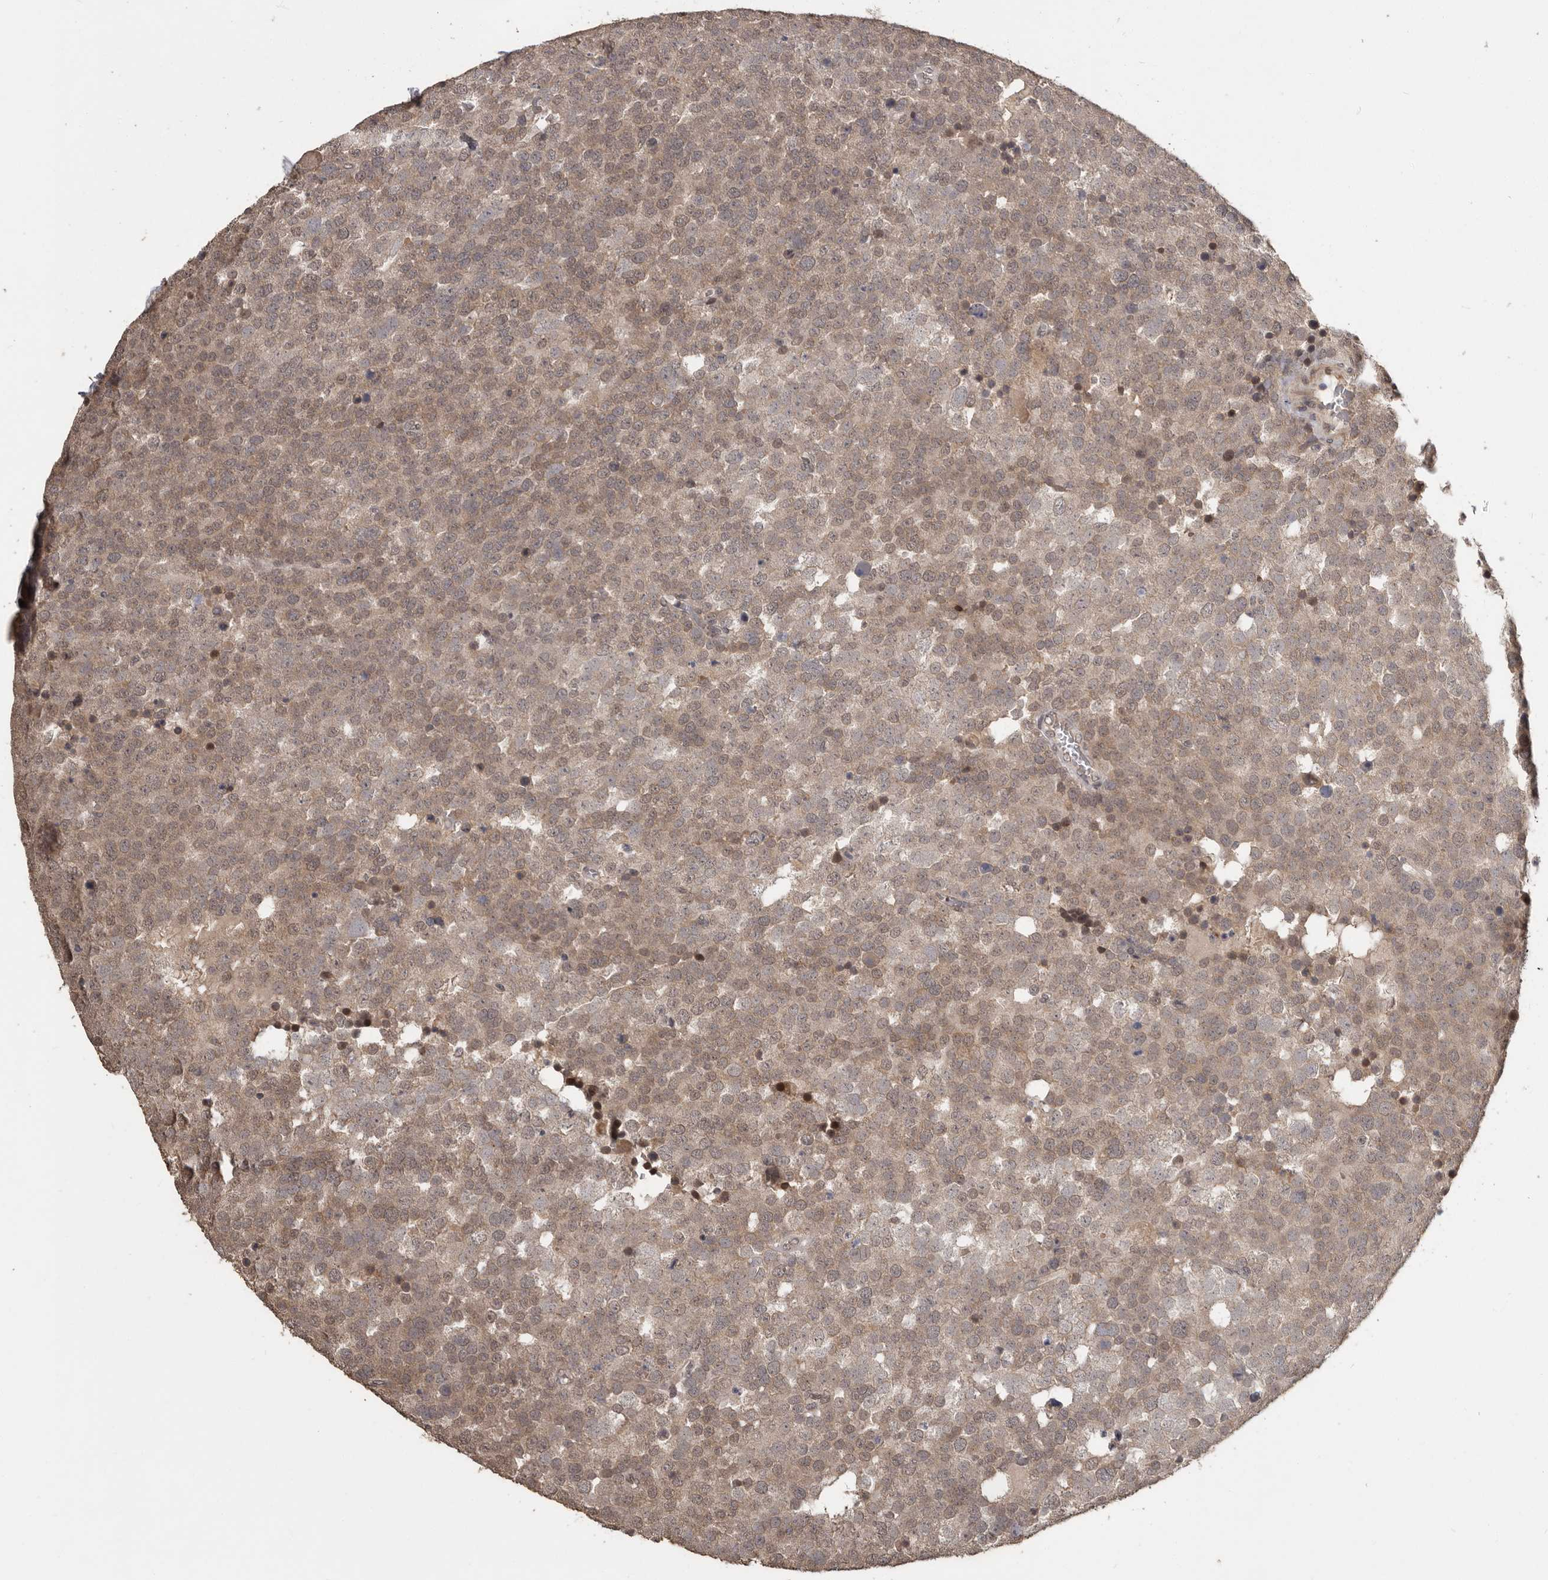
{"staining": {"intensity": "moderate", "quantity": "25%-75%", "location": "cytoplasmic/membranous,nuclear"}, "tissue": "testis cancer", "cell_type": "Tumor cells", "image_type": "cancer", "snomed": [{"axis": "morphology", "description": "Seminoma, NOS"}, {"axis": "topography", "description": "Testis"}], "caption": "Protein staining displays moderate cytoplasmic/membranous and nuclear positivity in approximately 25%-75% of tumor cells in testis cancer (seminoma). (DAB IHC with brightfield microscopy, high magnification).", "gene": "ZFP14", "patient": {"sex": "male", "age": 71}}